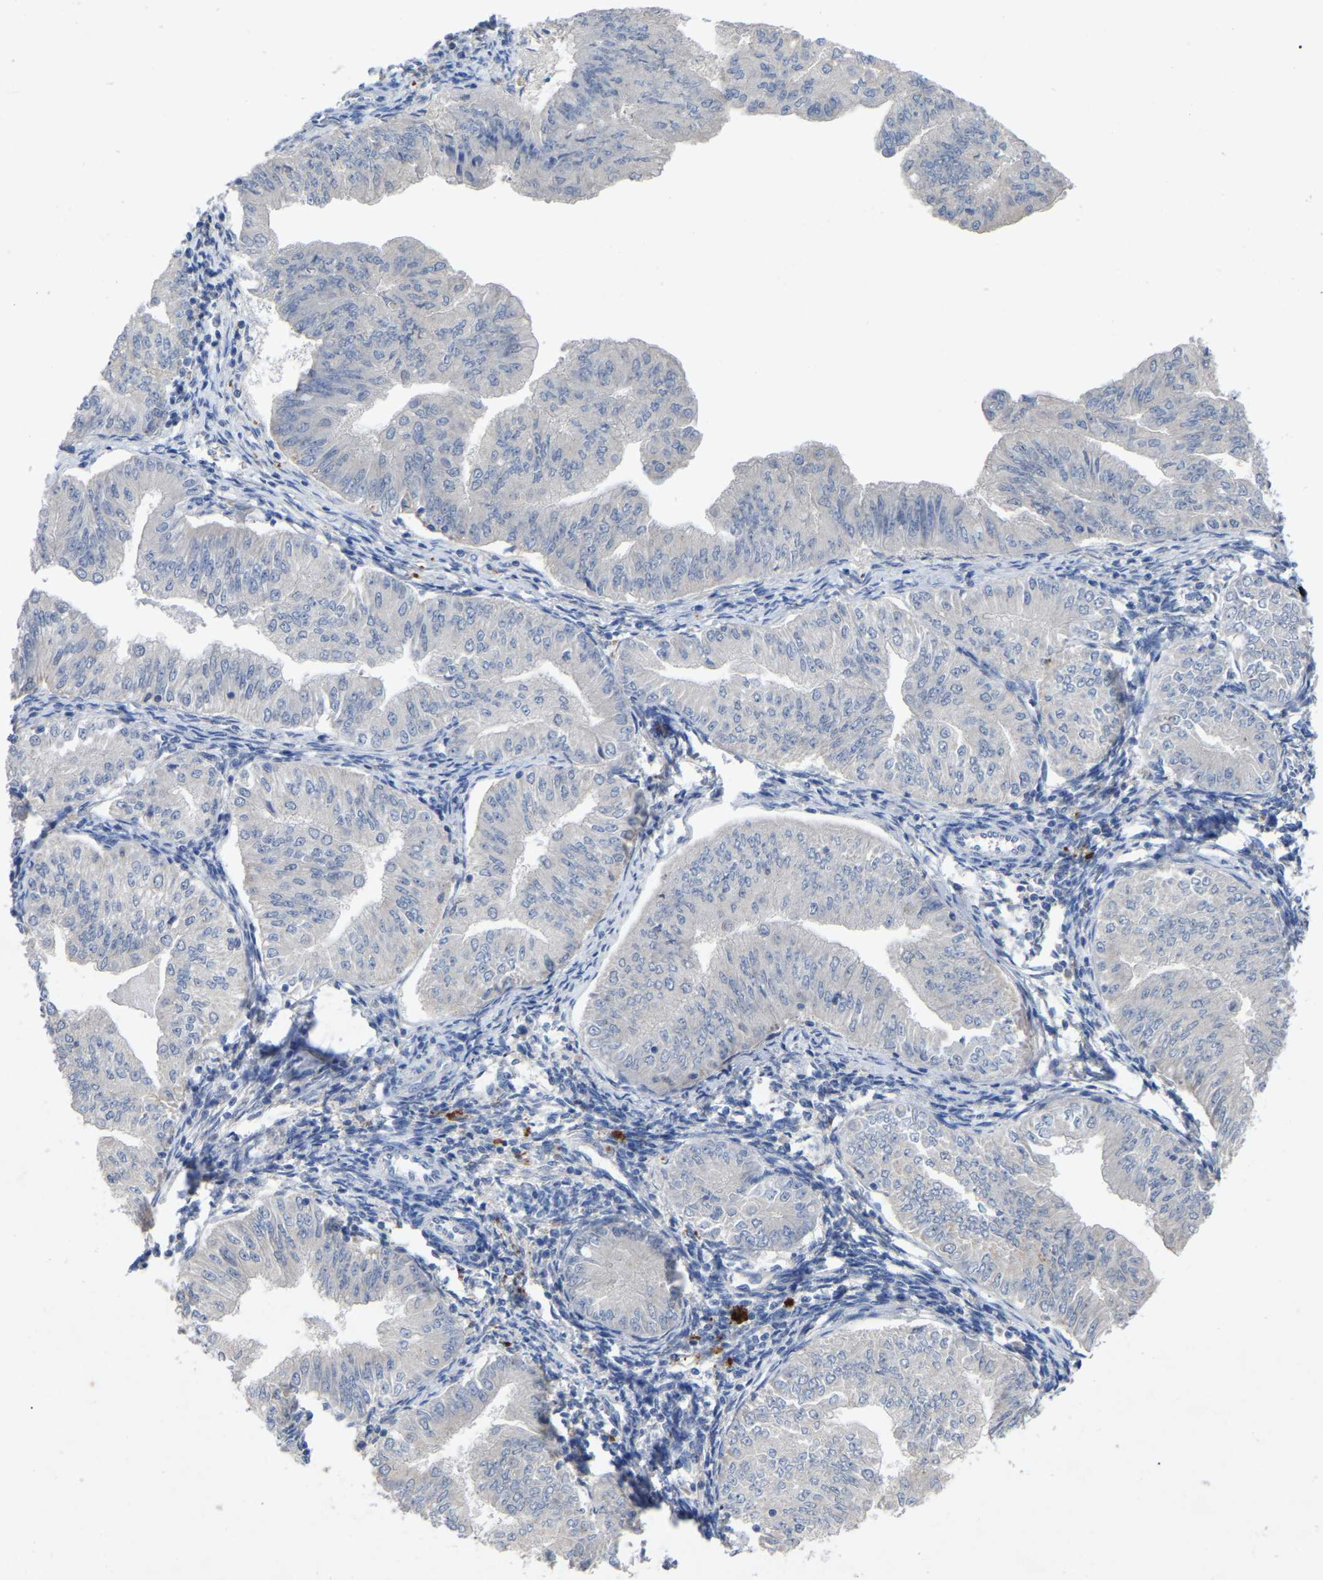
{"staining": {"intensity": "negative", "quantity": "none", "location": "none"}, "tissue": "endometrial cancer", "cell_type": "Tumor cells", "image_type": "cancer", "snomed": [{"axis": "morphology", "description": "Normal tissue, NOS"}, {"axis": "morphology", "description": "Adenocarcinoma, NOS"}, {"axis": "topography", "description": "Endometrium"}], "caption": "This is an immunohistochemistry histopathology image of adenocarcinoma (endometrial). There is no expression in tumor cells.", "gene": "SMPD2", "patient": {"sex": "female", "age": 53}}